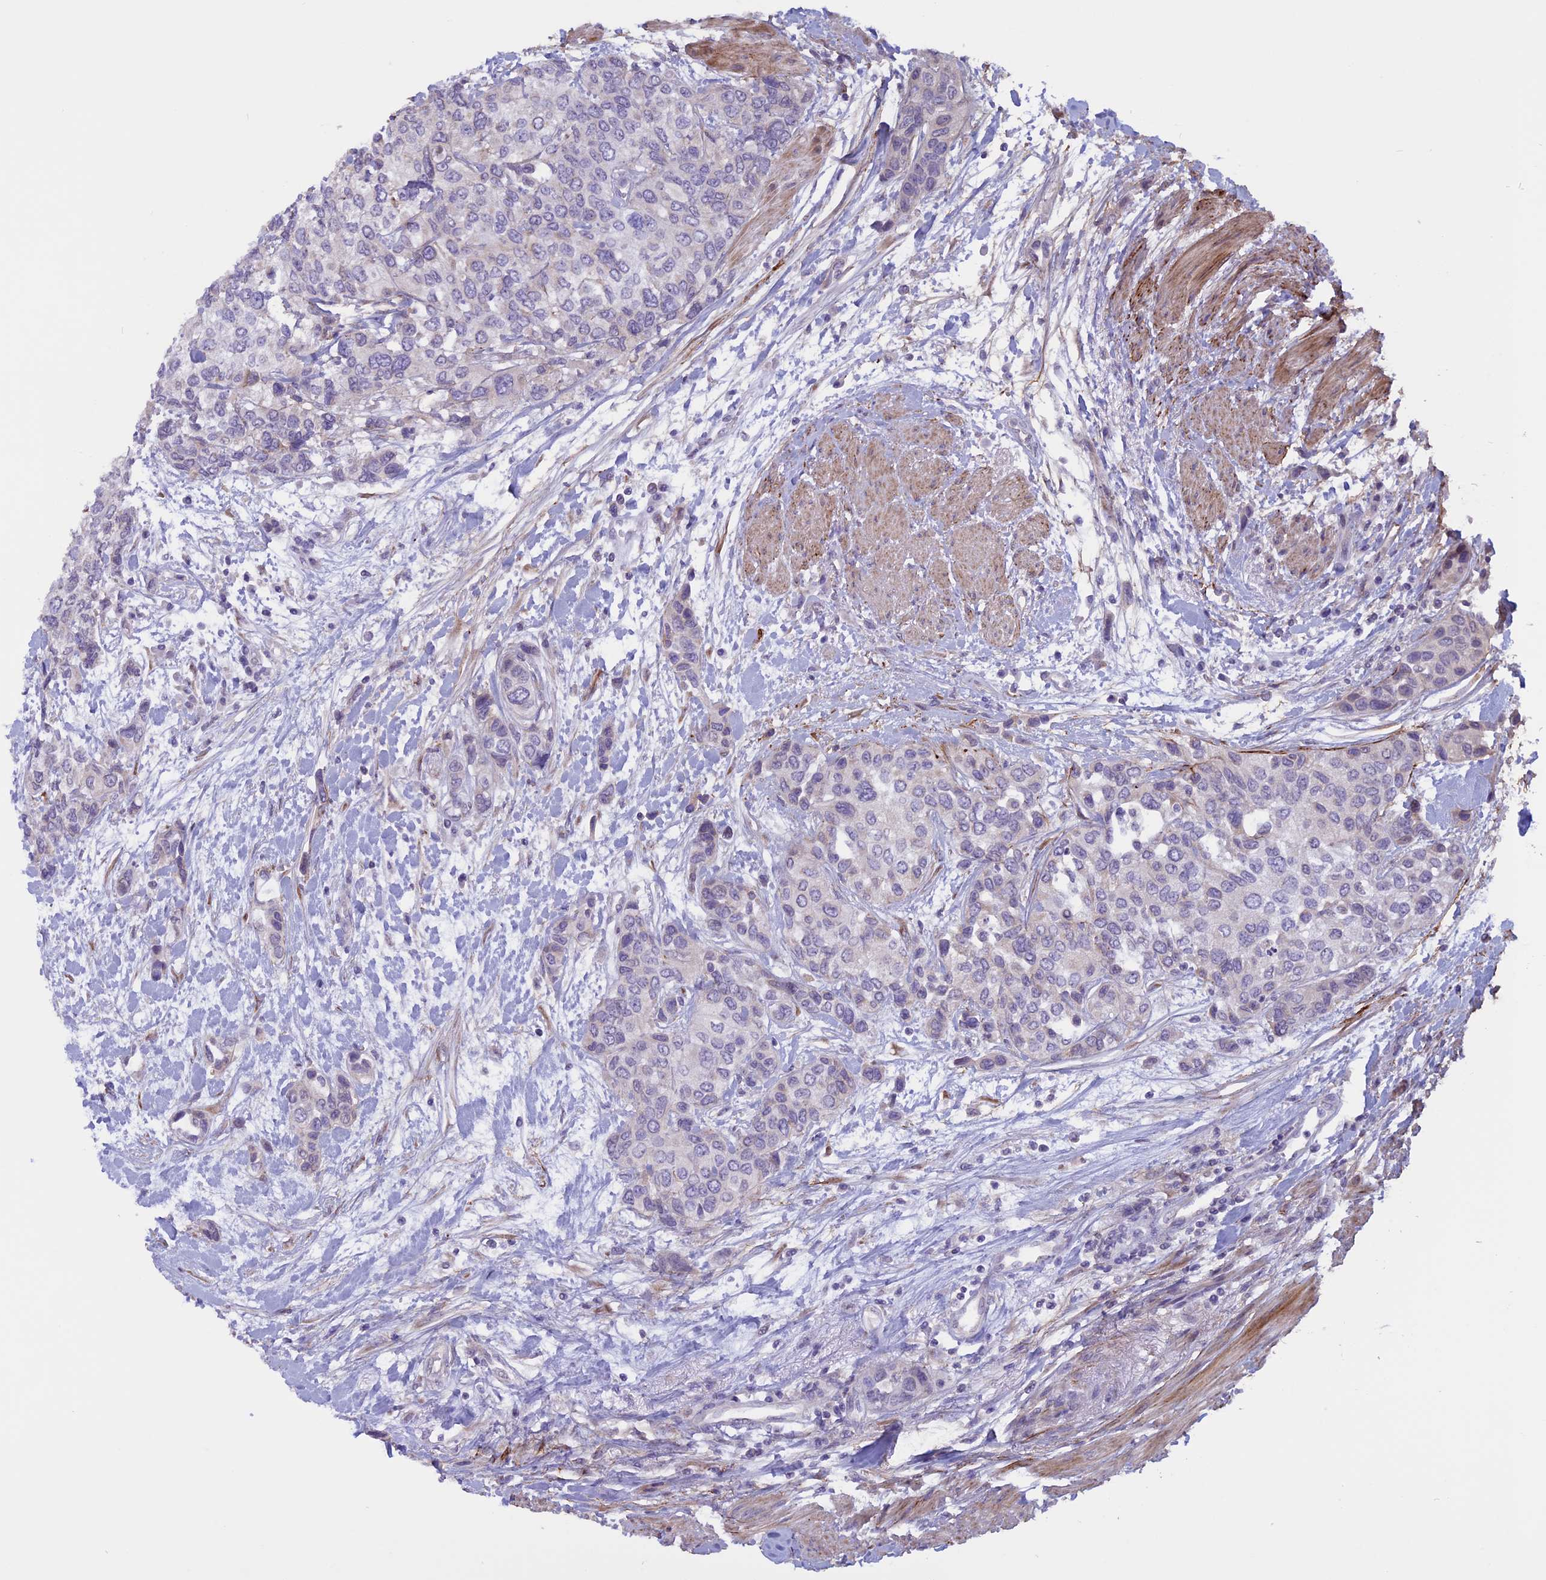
{"staining": {"intensity": "negative", "quantity": "none", "location": "none"}, "tissue": "urothelial cancer", "cell_type": "Tumor cells", "image_type": "cancer", "snomed": [{"axis": "morphology", "description": "Normal tissue, NOS"}, {"axis": "morphology", "description": "Urothelial carcinoma, High grade"}, {"axis": "topography", "description": "Vascular tissue"}, {"axis": "topography", "description": "Urinary bladder"}], "caption": "Urothelial cancer was stained to show a protein in brown. There is no significant positivity in tumor cells.", "gene": "SPHKAP", "patient": {"sex": "female", "age": 56}}